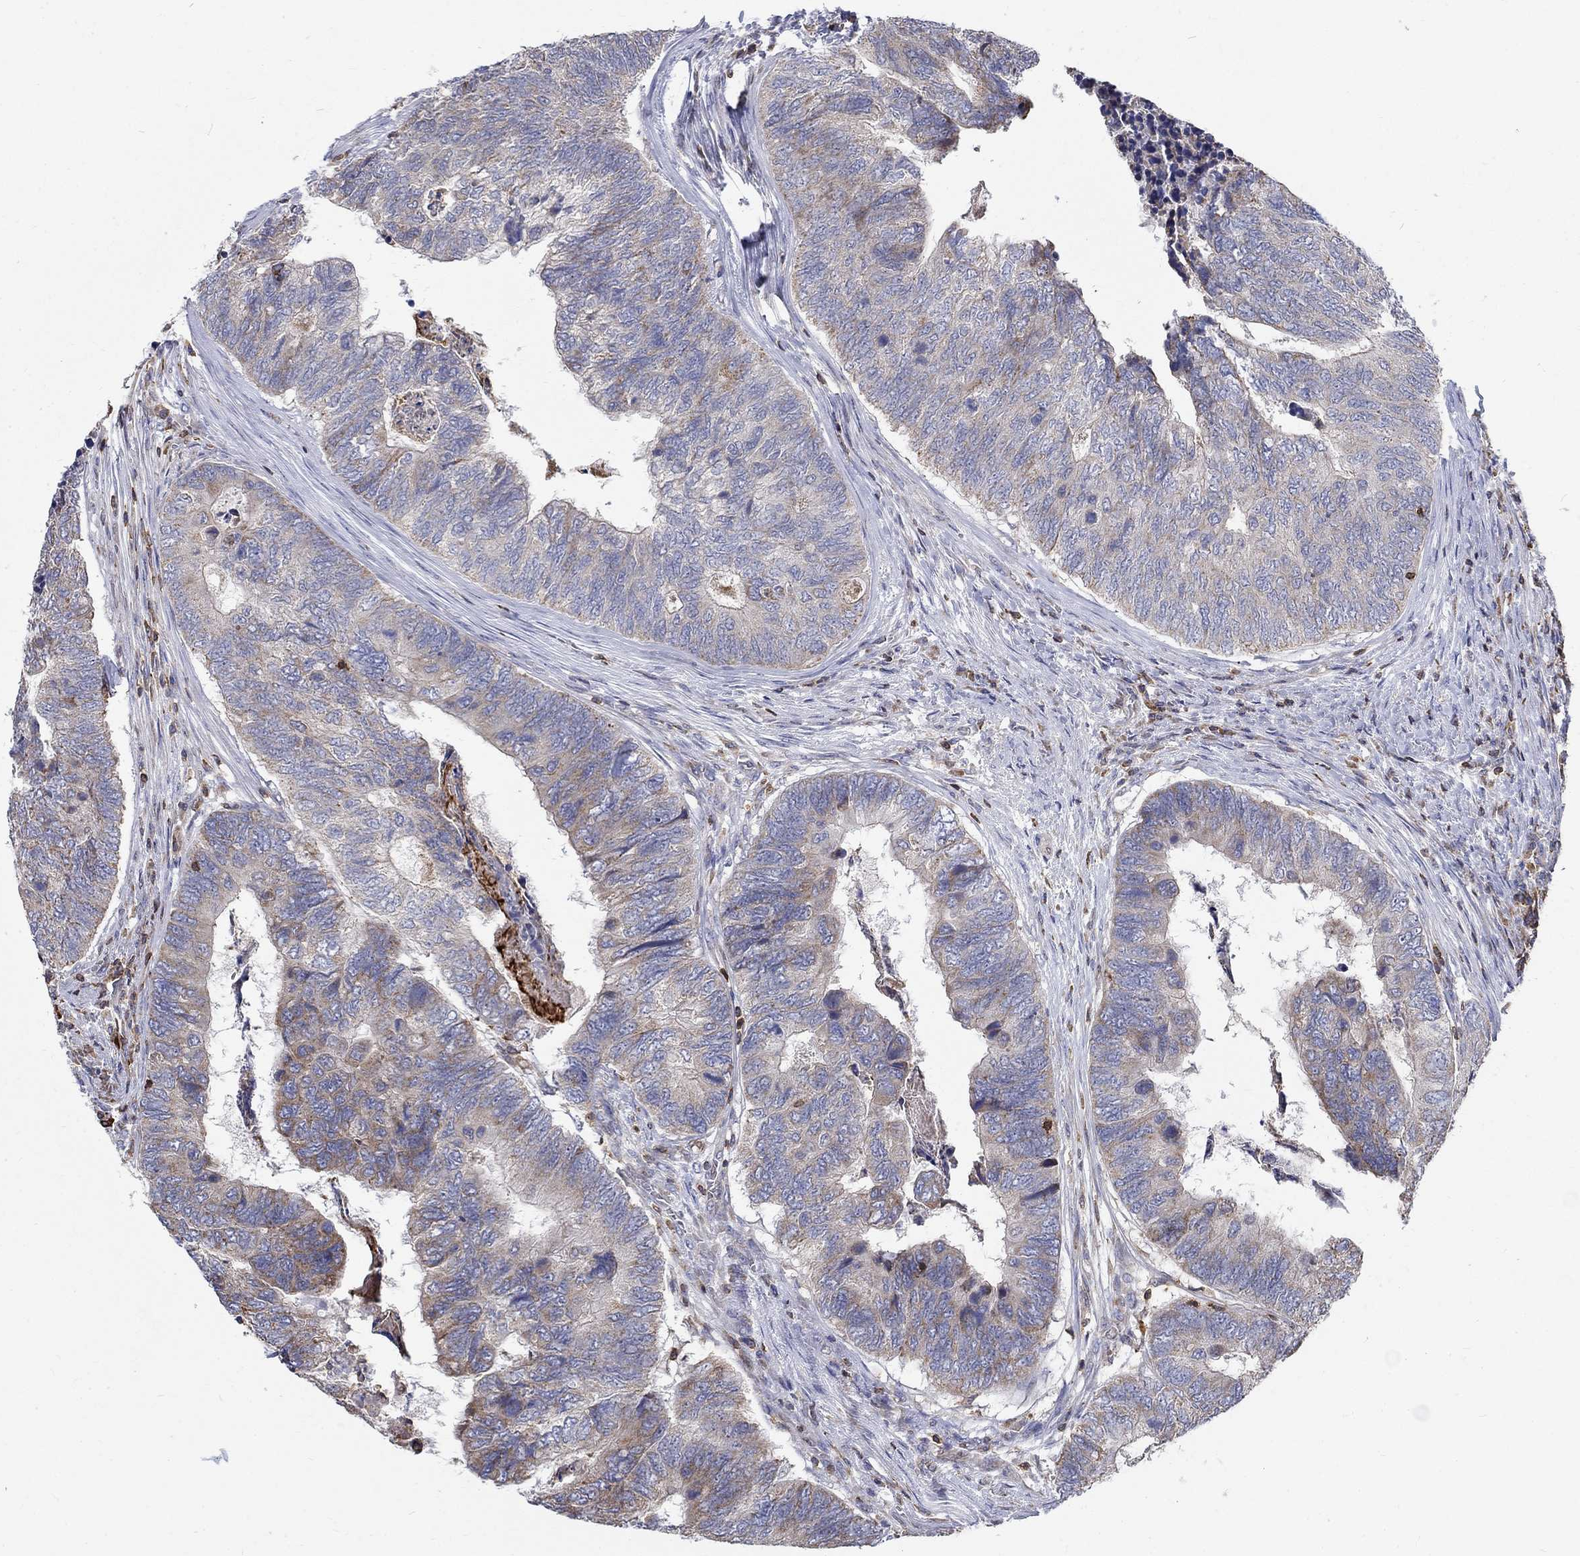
{"staining": {"intensity": "weak", "quantity": "<25%", "location": "cytoplasmic/membranous"}, "tissue": "colorectal cancer", "cell_type": "Tumor cells", "image_type": "cancer", "snomed": [{"axis": "morphology", "description": "Adenocarcinoma, NOS"}, {"axis": "topography", "description": "Colon"}], "caption": "The histopathology image demonstrates no staining of tumor cells in adenocarcinoma (colorectal).", "gene": "AGAP2", "patient": {"sex": "female", "age": 67}}